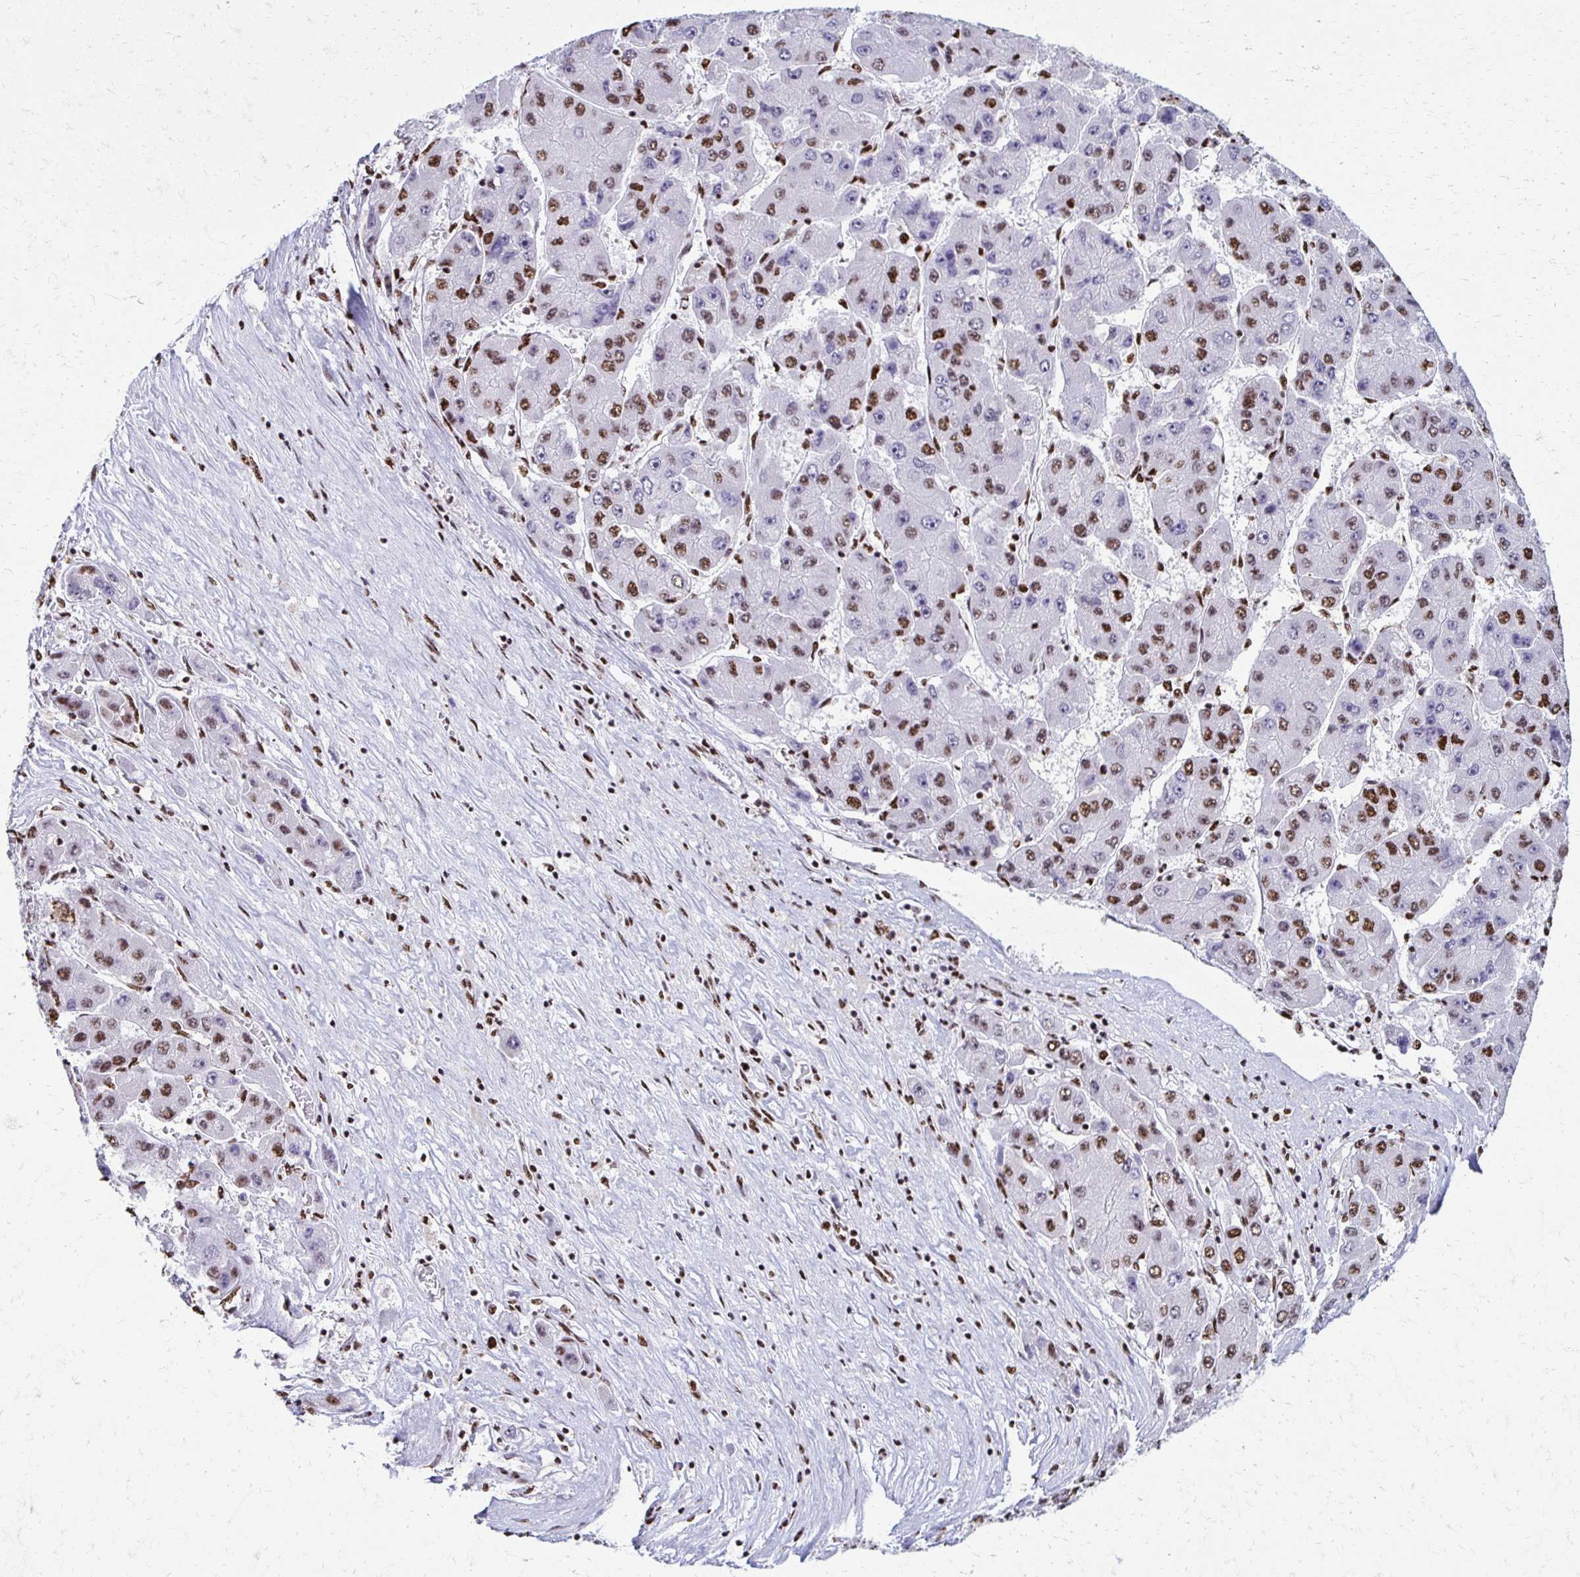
{"staining": {"intensity": "moderate", "quantity": "25%-75%", "location": "nuclear"}, "tissue": "liver cancer", "cell_type": "Tumor cells", "image_type": "cancer", "snomed": [{"axis": "morphology", "description": "Carcinoma, Hepatocellular, NOS"}, {"axis": "topography", "description": "Liver"}], "caption": "Brown immunohistochemical staining in liver hepatocellular carcinoma exhibits moderate nuclear staining in approximately 25%-75% of tumor cells.", "gene": "NONO", "patient": {"sex": "female", "age": 61}}